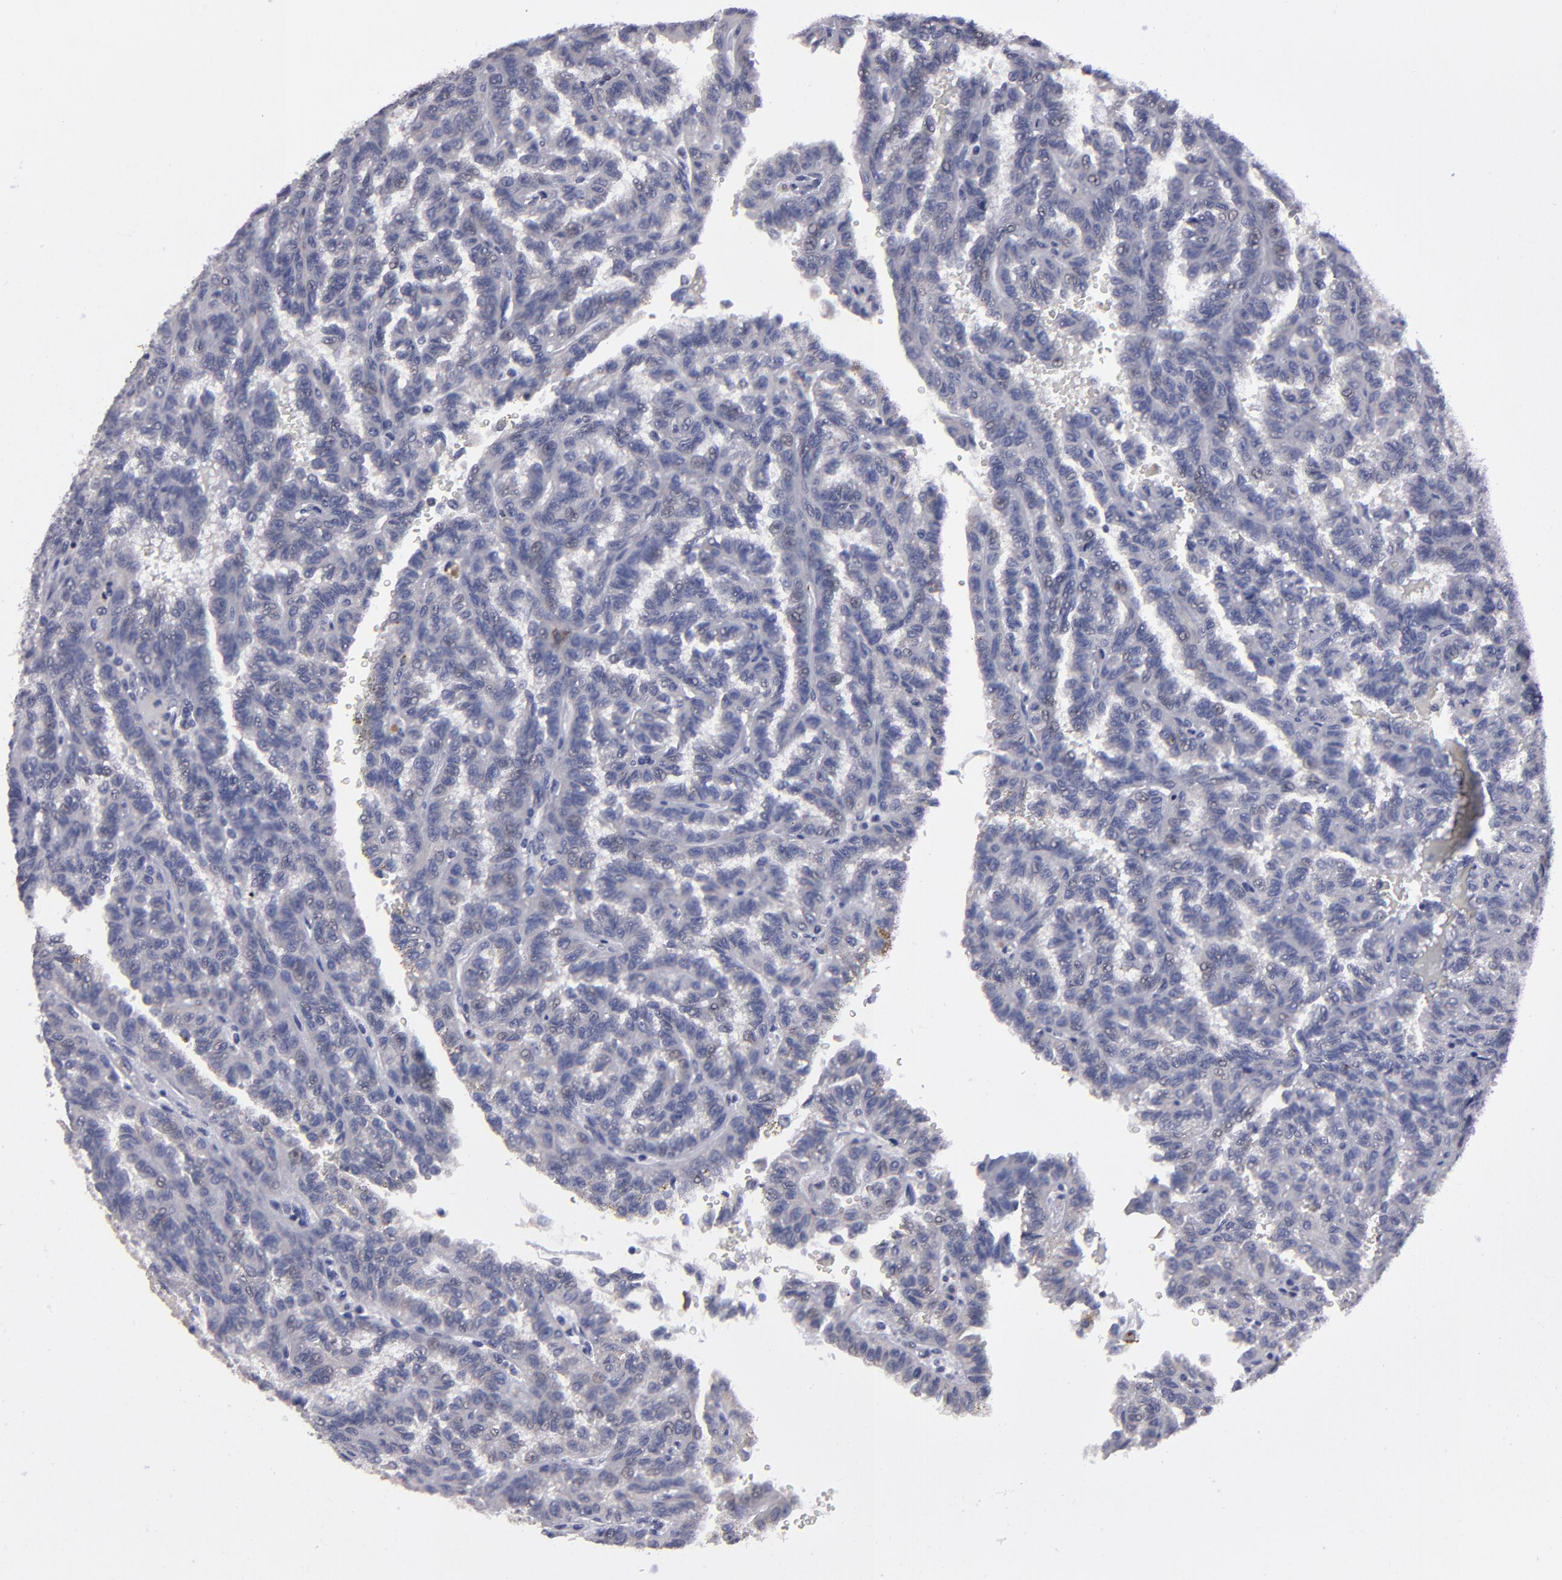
{"staining": {"intensity": "negative", "quantity": "none", "location": "none"}, "tissue": "renal cancer", "cell_type": "Tumor cells", "image_type": "cancer", "snomed": [{"axis": "morphology", "description": "Inflammation, NOS"}, {"axis": "morphology", "description": "Adenocarcinoma, NOS"}, {"axis": "topography", "description": "Kidney"}], "caption": "DAB immunohistochemical staining of renal cancer demonstrates no significant expression in tumor cells.", "gene": "ZNF175", "patient": {"sex": "male", "age": 68}}